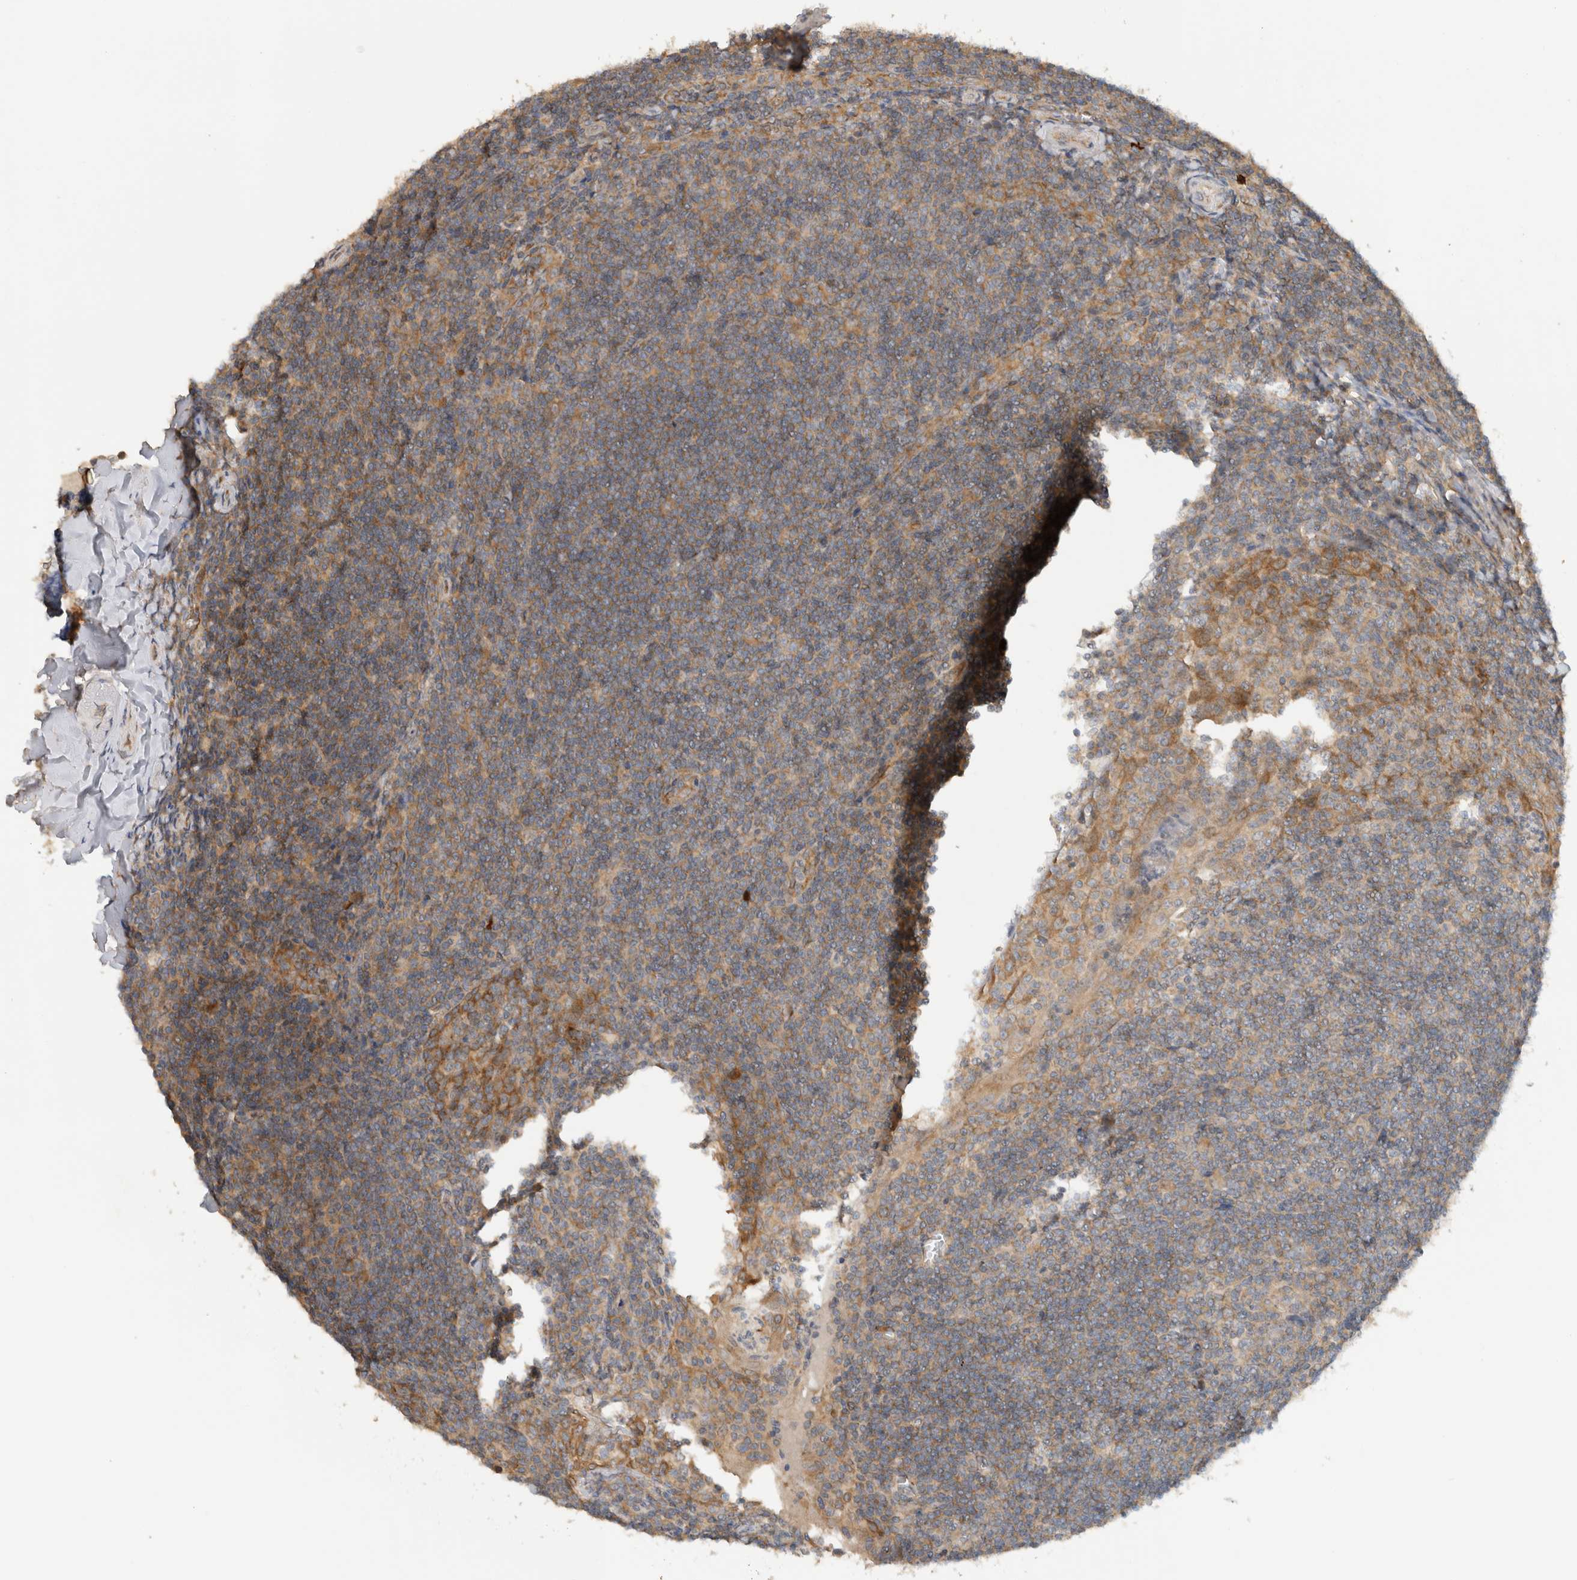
{"staining": {"intensity": "moderate", "quantity": ">75%", "location": "cytoplasmic/membranous"}, "tissue": "tonsil", "cell_type": "Germinal center cells", "image_type": "normal", "snomed": [{"axis": "morphology", "description": "Normal tissue, NOS"}, {"axis": "topography", "description": "Tonsil"}], "caption": "This photomicrograph exhibits immunohistochemistry staining of unremarkable human tonsil, with medium moderate cytoplasmic/membranous expression in about >75% of germinal center cells.", "gene": "PUM1", "patient": {"sex": "male", "age": 37}}